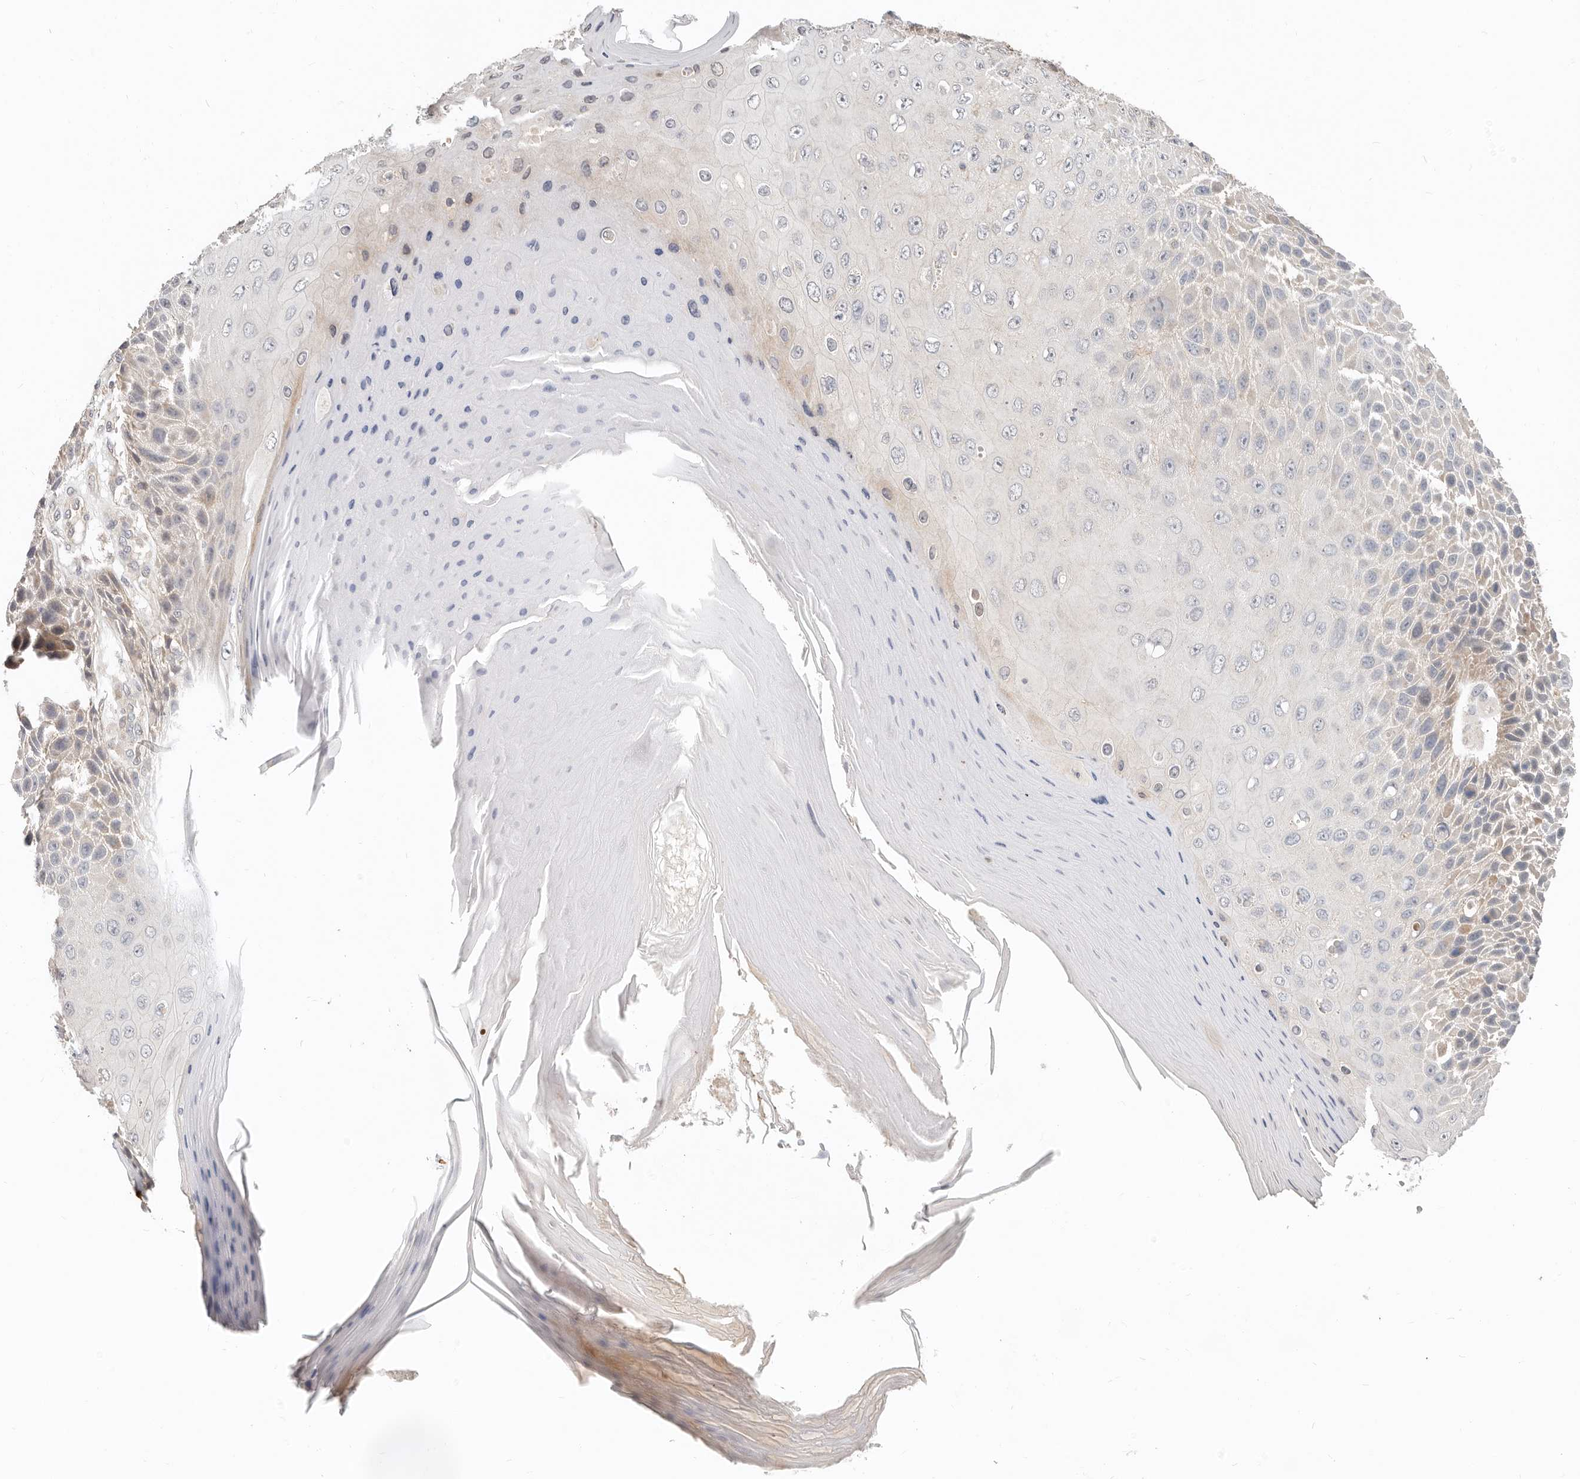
{"staining": {"intensity": "negative", "quantity": "none", "location": "none"}, "tissue": "skin cancer", "cell_type": "Tumor cells", "image_type": "cancer", "snomed": [{"axis": "morphology", "description": "Squamous cell carcinoma, NOS"}, {"axis": "topography", "description": "Skin"}], "caption": "Immunohistochemistry (IHC) of human skin squamous cell carcinoma demonstrates no expression in tumor cells. (DAB (3,3'-diaminobenzidine) IHC visualized using brightfield microscopy, high magnification).", "gene": "ZRANB1", "patient": {"sex": "female", "age": 88}}